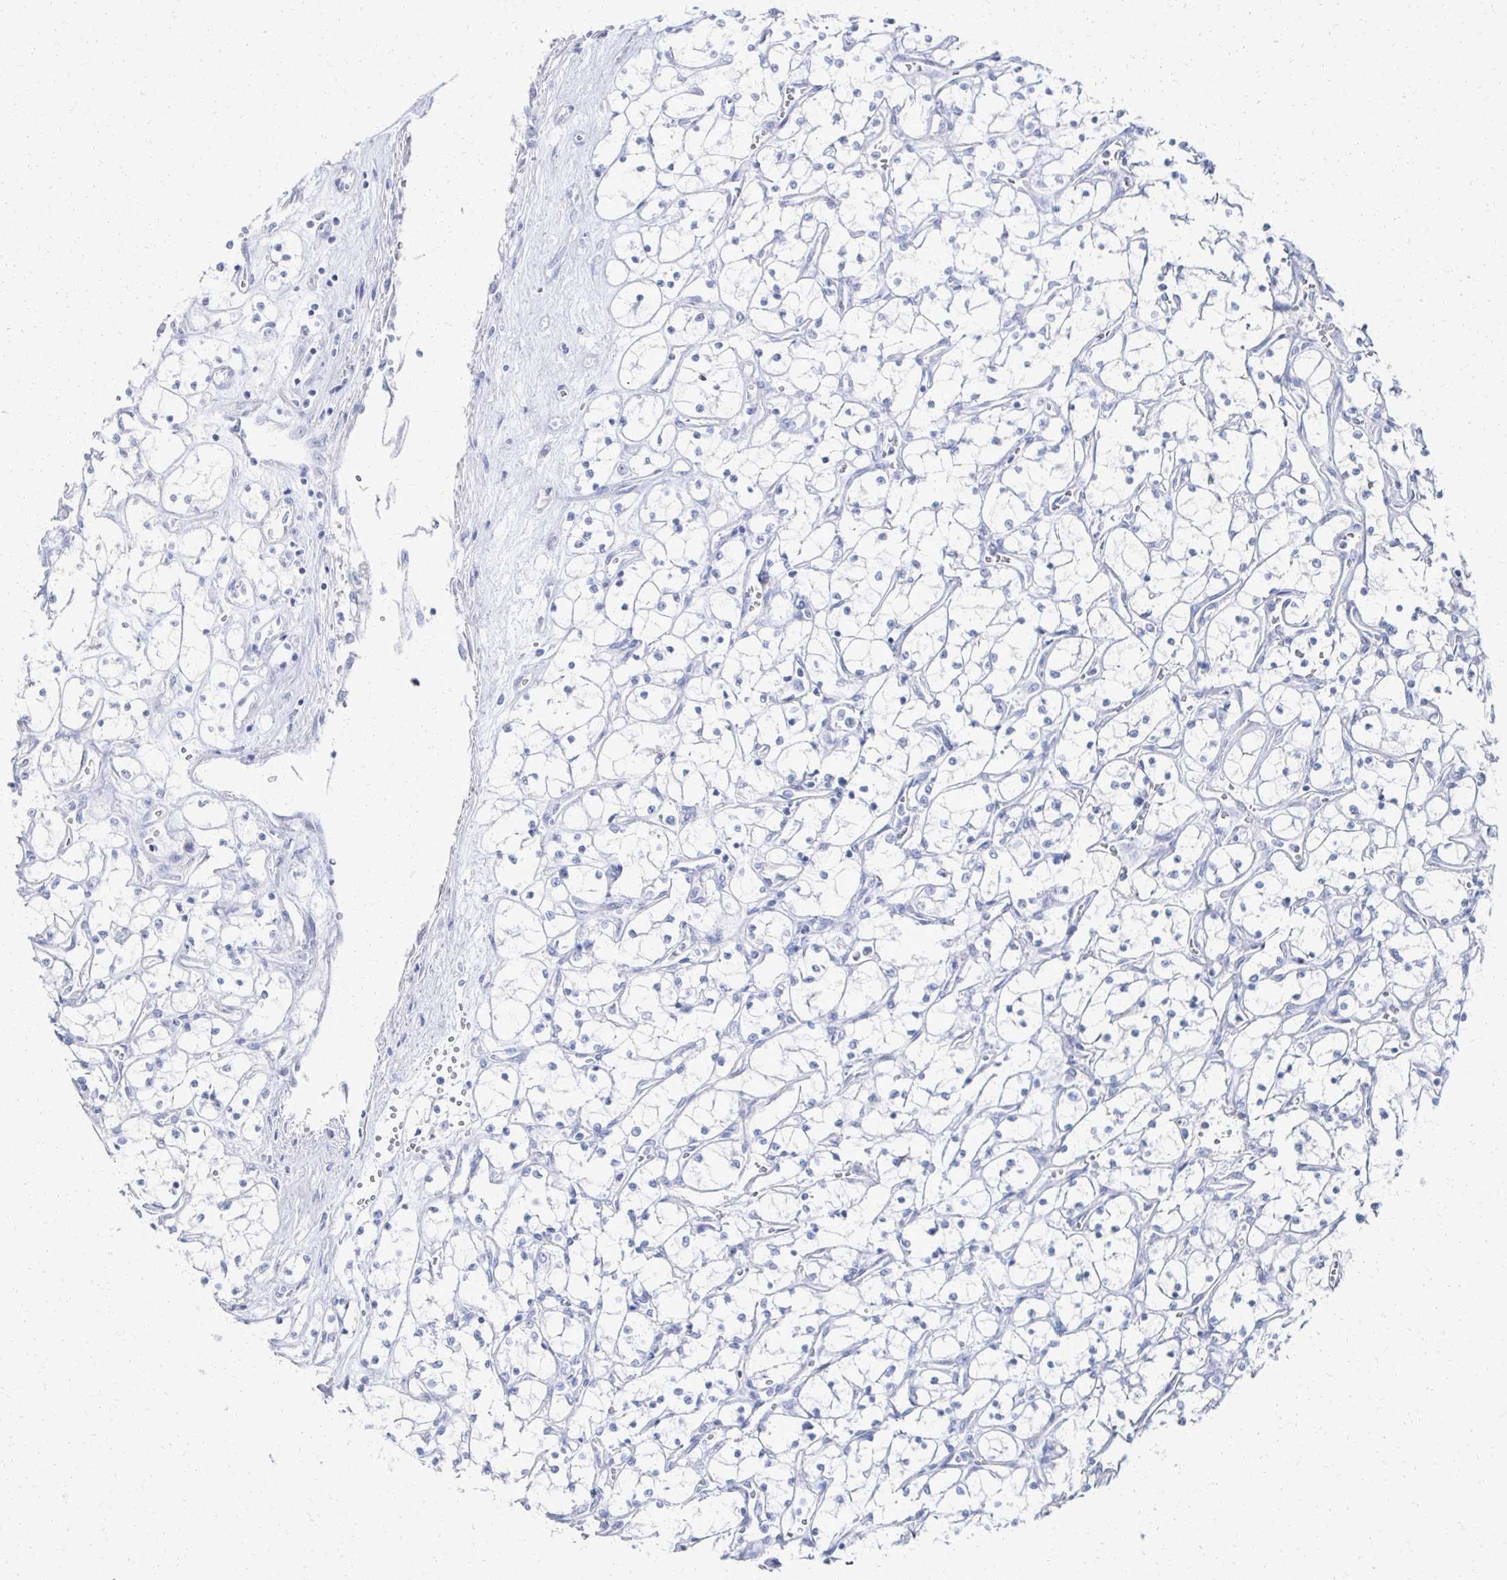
{"staining": {"intensity": "negative", "quantity": "none", "location": "none"}, "tissue": "renal cancer", "cell_type": "Tumor cells", "image_type": "cancer", "snomed": [{"axis": "morphology", "description": "Adenocarcinoma, NOS"}, {"axis": "topography", "description": "Kidney"}], "caption": "Renal cancer was stained to show a protein in brown. There is no significant expression in tumor cells.", "gene": "PRR20A", "patient": {"sex": "female", "age": 69}}